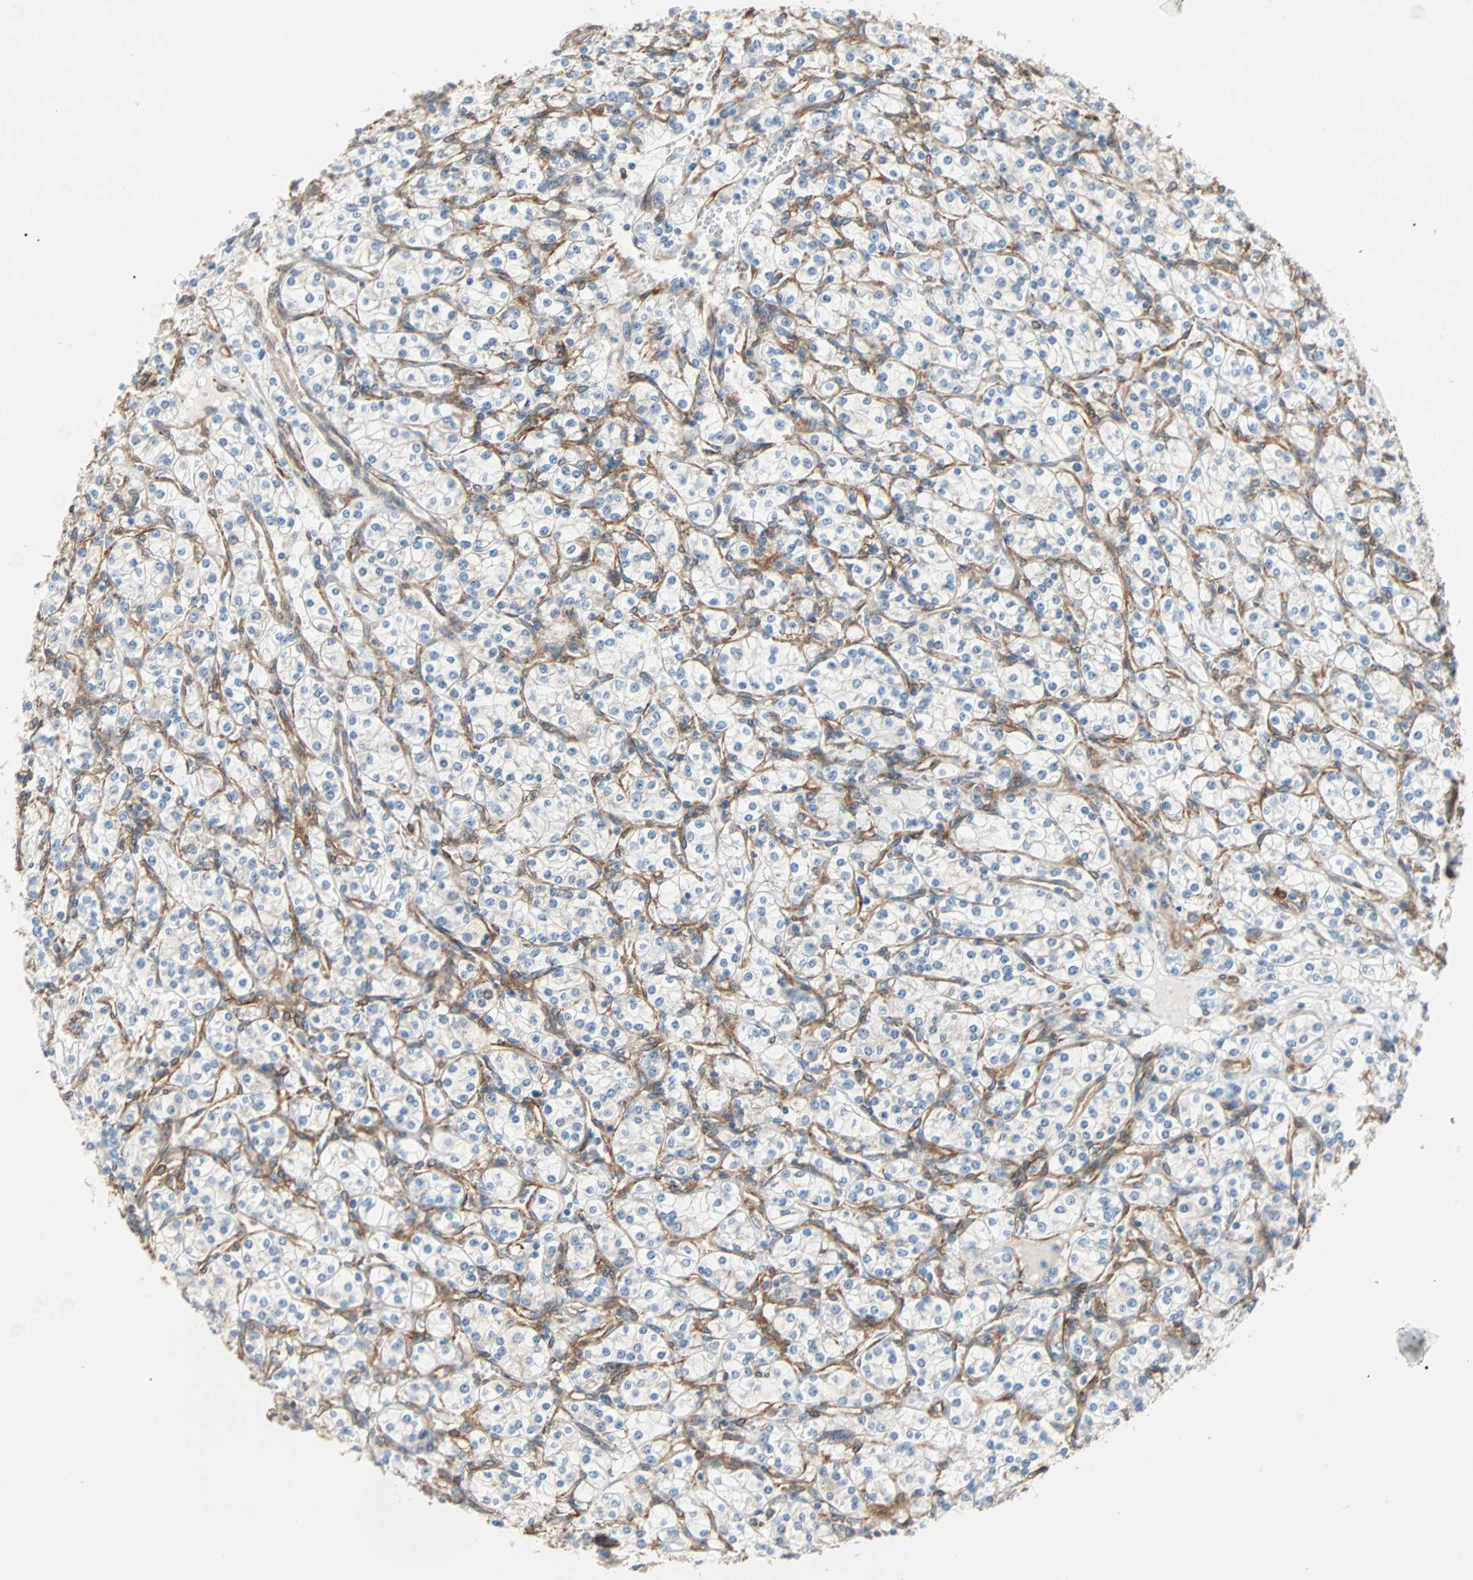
{"staining": {"intensity": "negative", "quantity": "none", "location": "none"}, "tissue": "renal cancer", "cell_type": "Tumor cells", "image_type": "cancer", "snomed": [{"axis": "morphology", "description": "Adenocarcinoma, NOS"}, {"axis": "topography", "description": "Kidney"}], "caption": "Renal cancer stained for a protein using IHC displays no staining tumor cells.", "gene": "EPB41L2", "patient": {"sex": "male", "age": 77}}